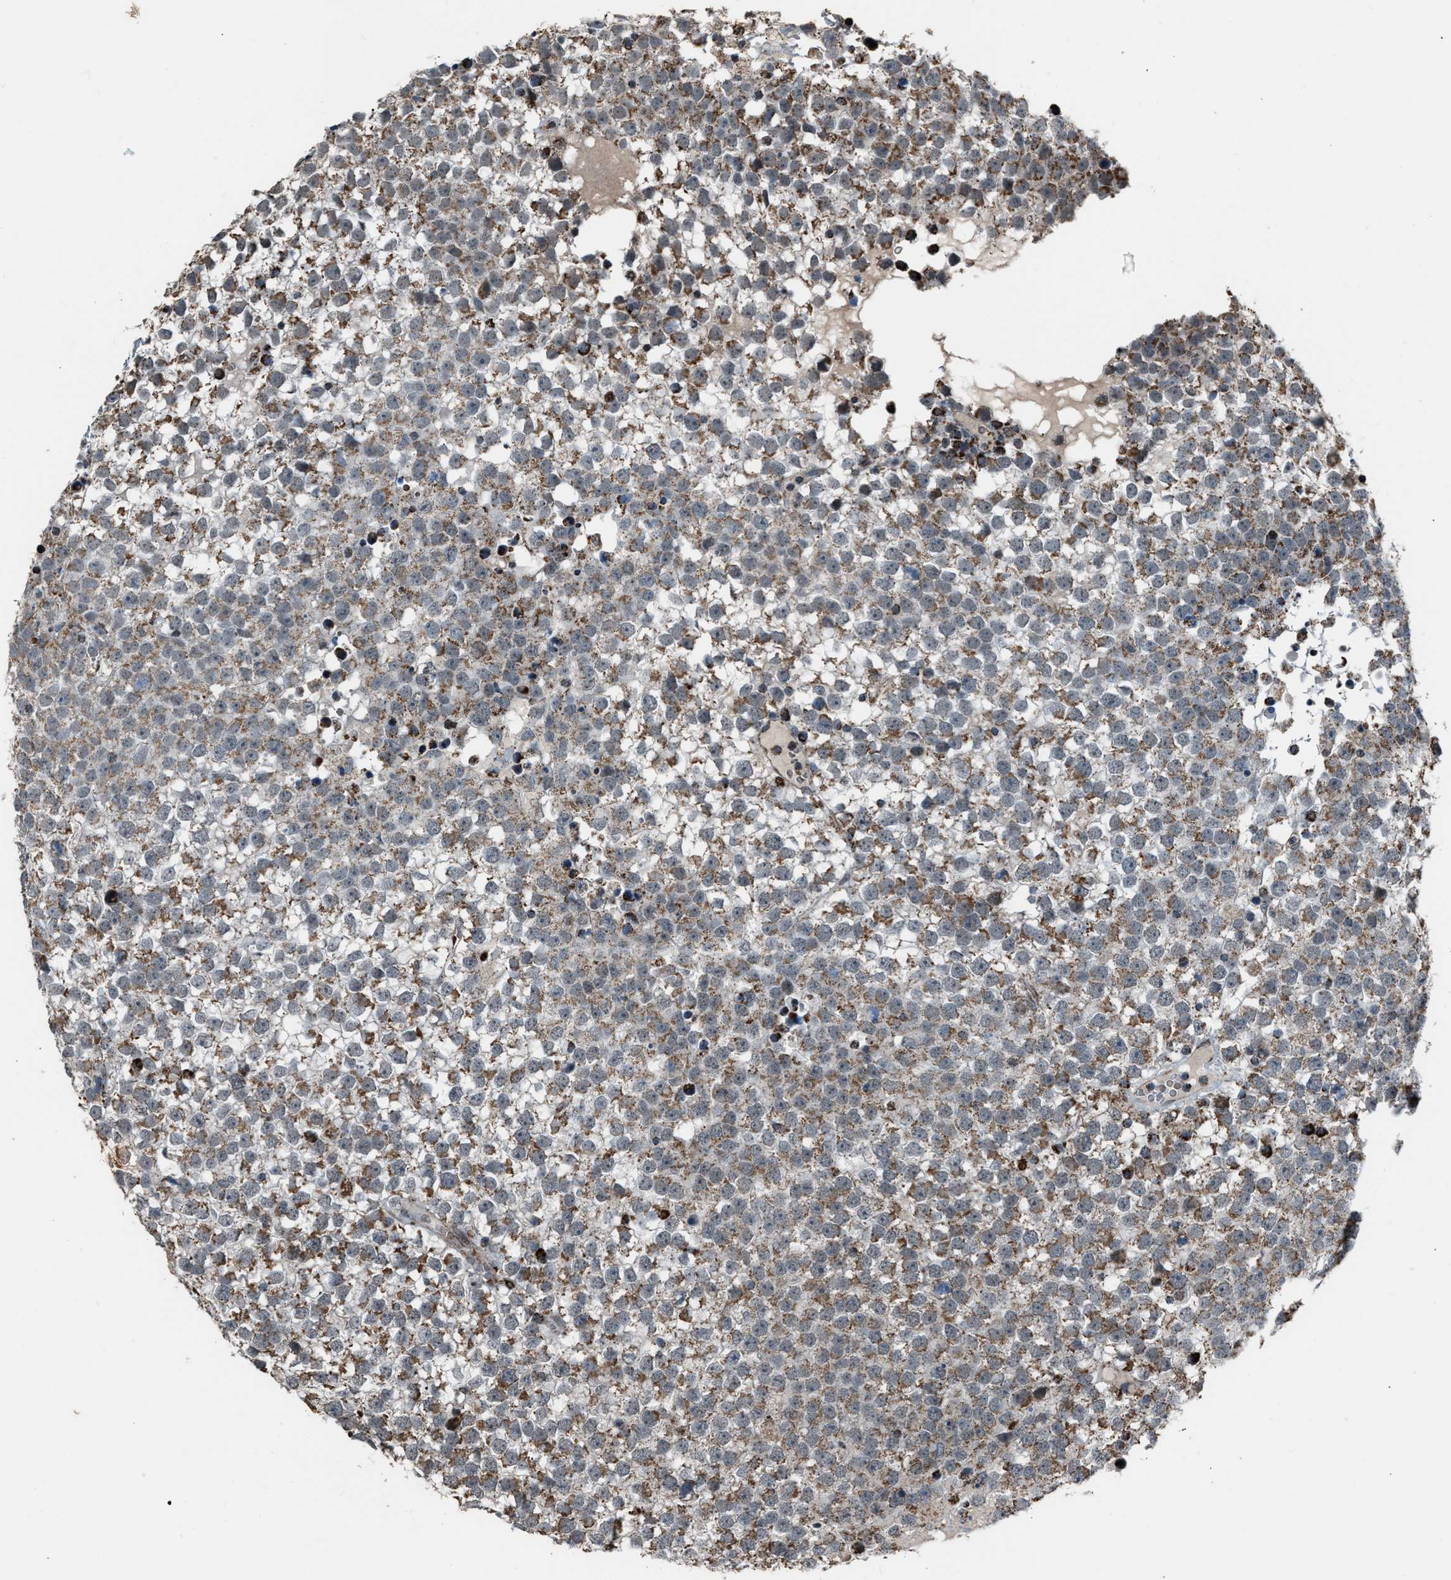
{"staining": {"intensity": "moderate", "quantity": "25%-75%", "location": "cytoplasmic/membranous"}, "tissue": "testis cancer", "cell_type": "Tumor cells", "image_type": "cancer", "snomed": [{"axis": "morphology", "description": "Seminoma, NOS"}, {"axis": "topography", "description": "Testis"}], "caption": "The micrograph displays a brown stain indicating the presence of a protein in the cytoplasmic/membranous of tumor cells in seminoma (testis).", "gene": "CHN2", "patient": {"sex": "male", "age": 65}}